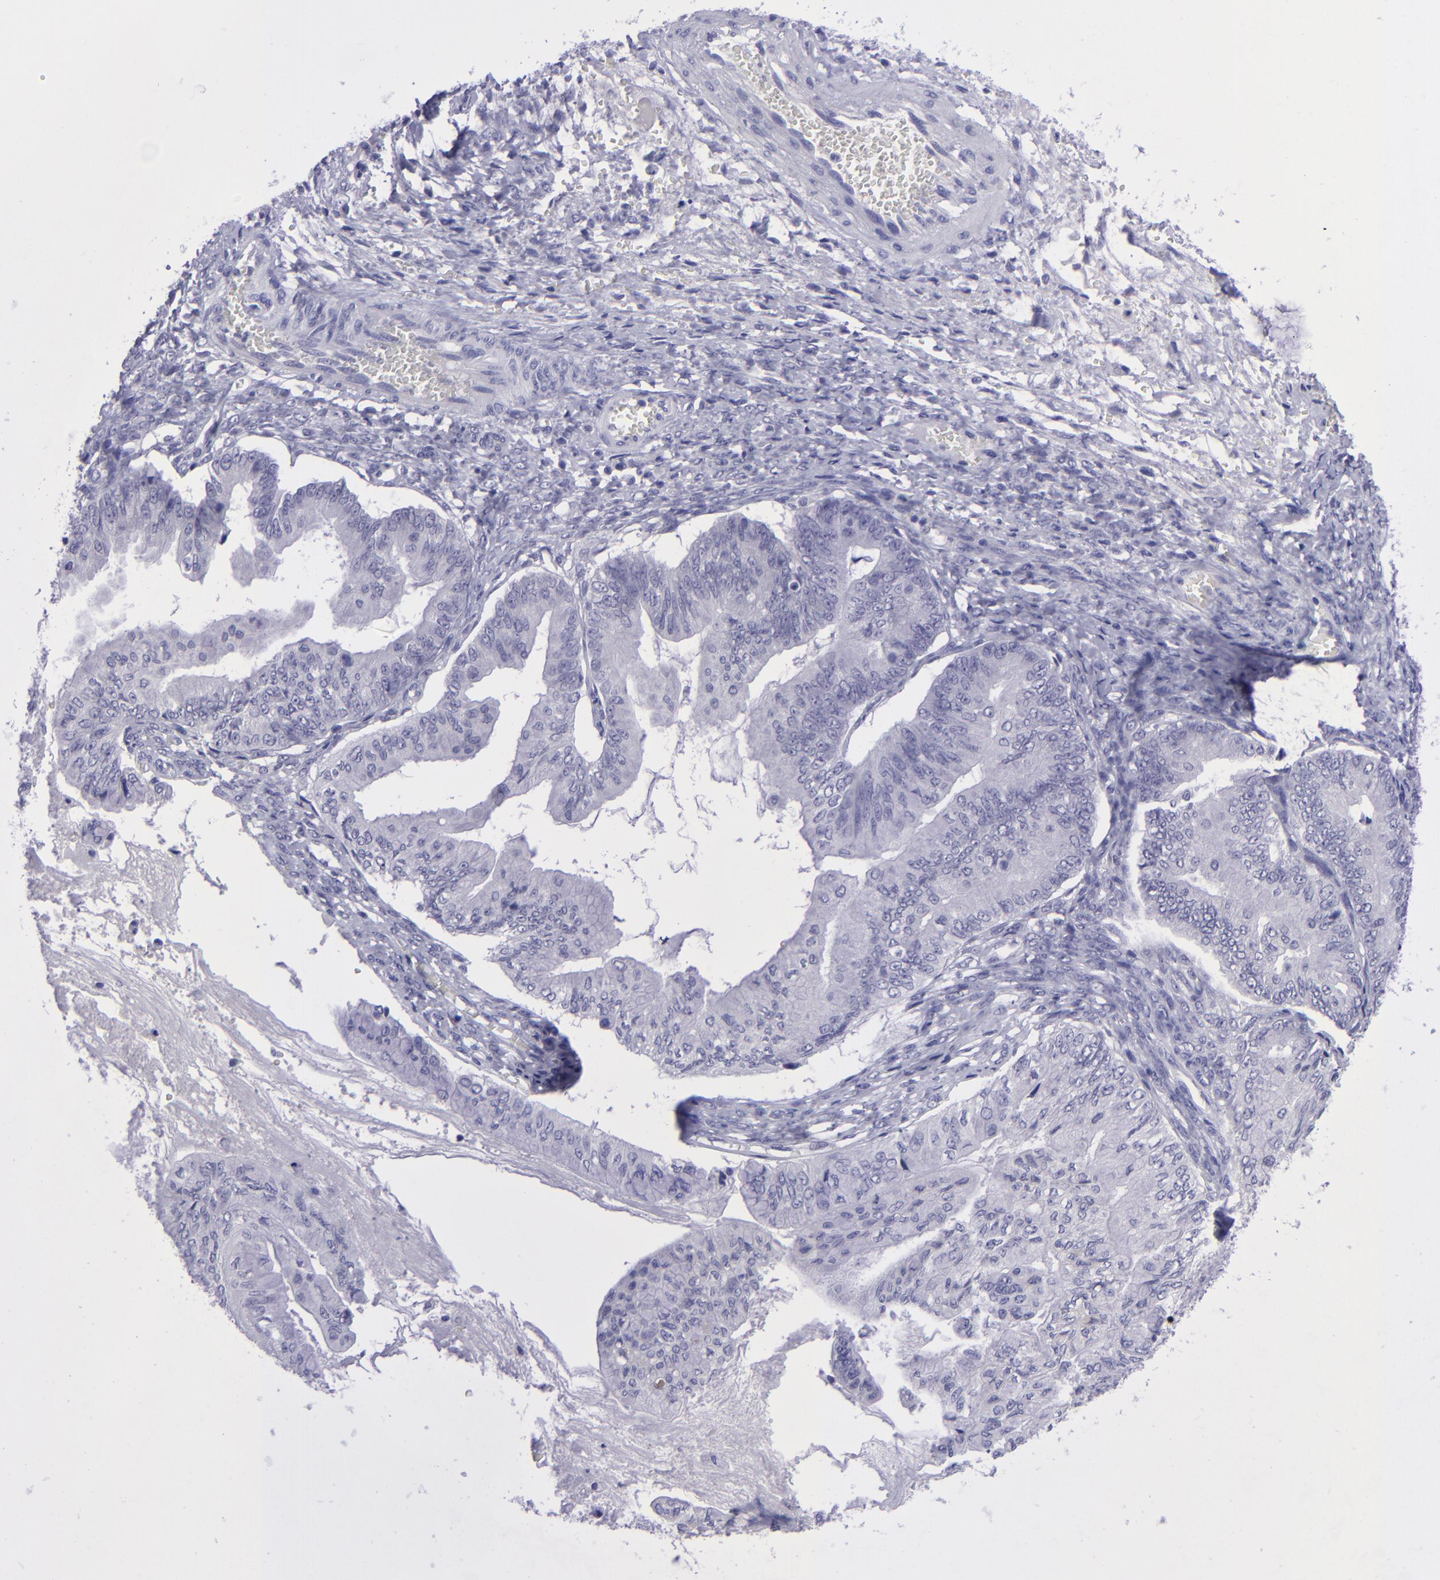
{"staining": {"intensity": "negative", "quantity": "none", "location": "none"}, "tissue": "ovarian cancer", "cell_type": "Tumor cells", "image_type": "cancer", "snomed": [{"axis": "morphology", "description": "Cystadenocarcinoma, mucinous, NOS"}, {"axis": "topography", "description": "Ovary"}], "caption": "High magnification brightfield microscopy of ovarian cancer stained with DAB (brown) and counterstained with hematoxylin (blue): tumor cells show no significant expression. (DAB immunohistochemistry, high magnification).", "gene": "POU2F2", "patient": {"sex": "female", "age": 36}}